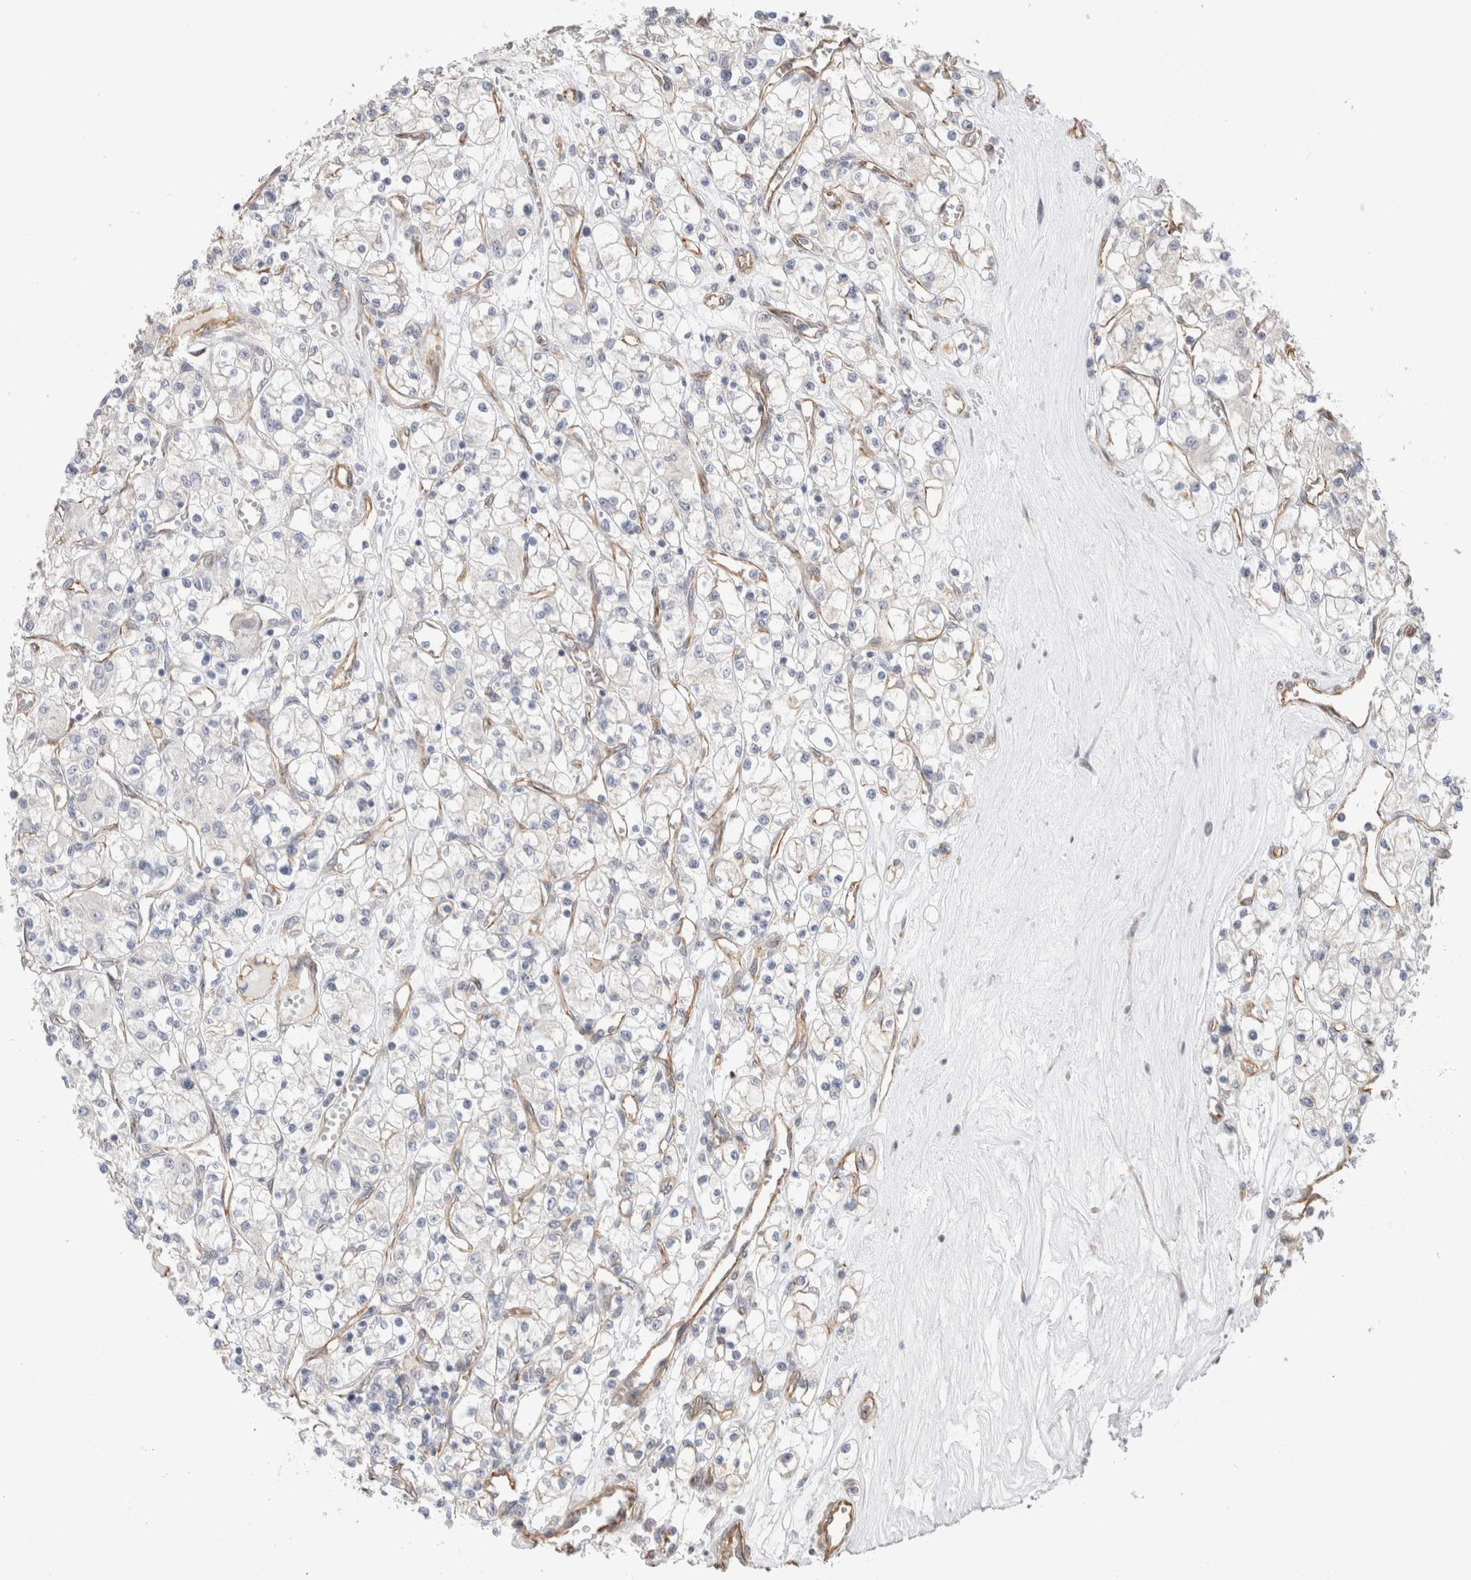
{"staining": {"intensity": "negative", "quantity": "none", "location": "none"}, "tissue": "renal cancer", "cell_type": "Tumor cells", "image_type": "cancer", "snomed": [{"axis": "morphology", "description": "Adenocarcinoma, NOS"}, {"axis": "topography", "description": "Kidney"}], "caption": "Immunohistochemical staining of human adenocarcinoma (renal) reveals no significant staining in tumor cells. (DAB (3,3'-diaminobenzidine) immunohistochemistry with hematoxylin counter stain).", "gene": "CAAP1", "patient": {"sex": "female", "age": 59}}